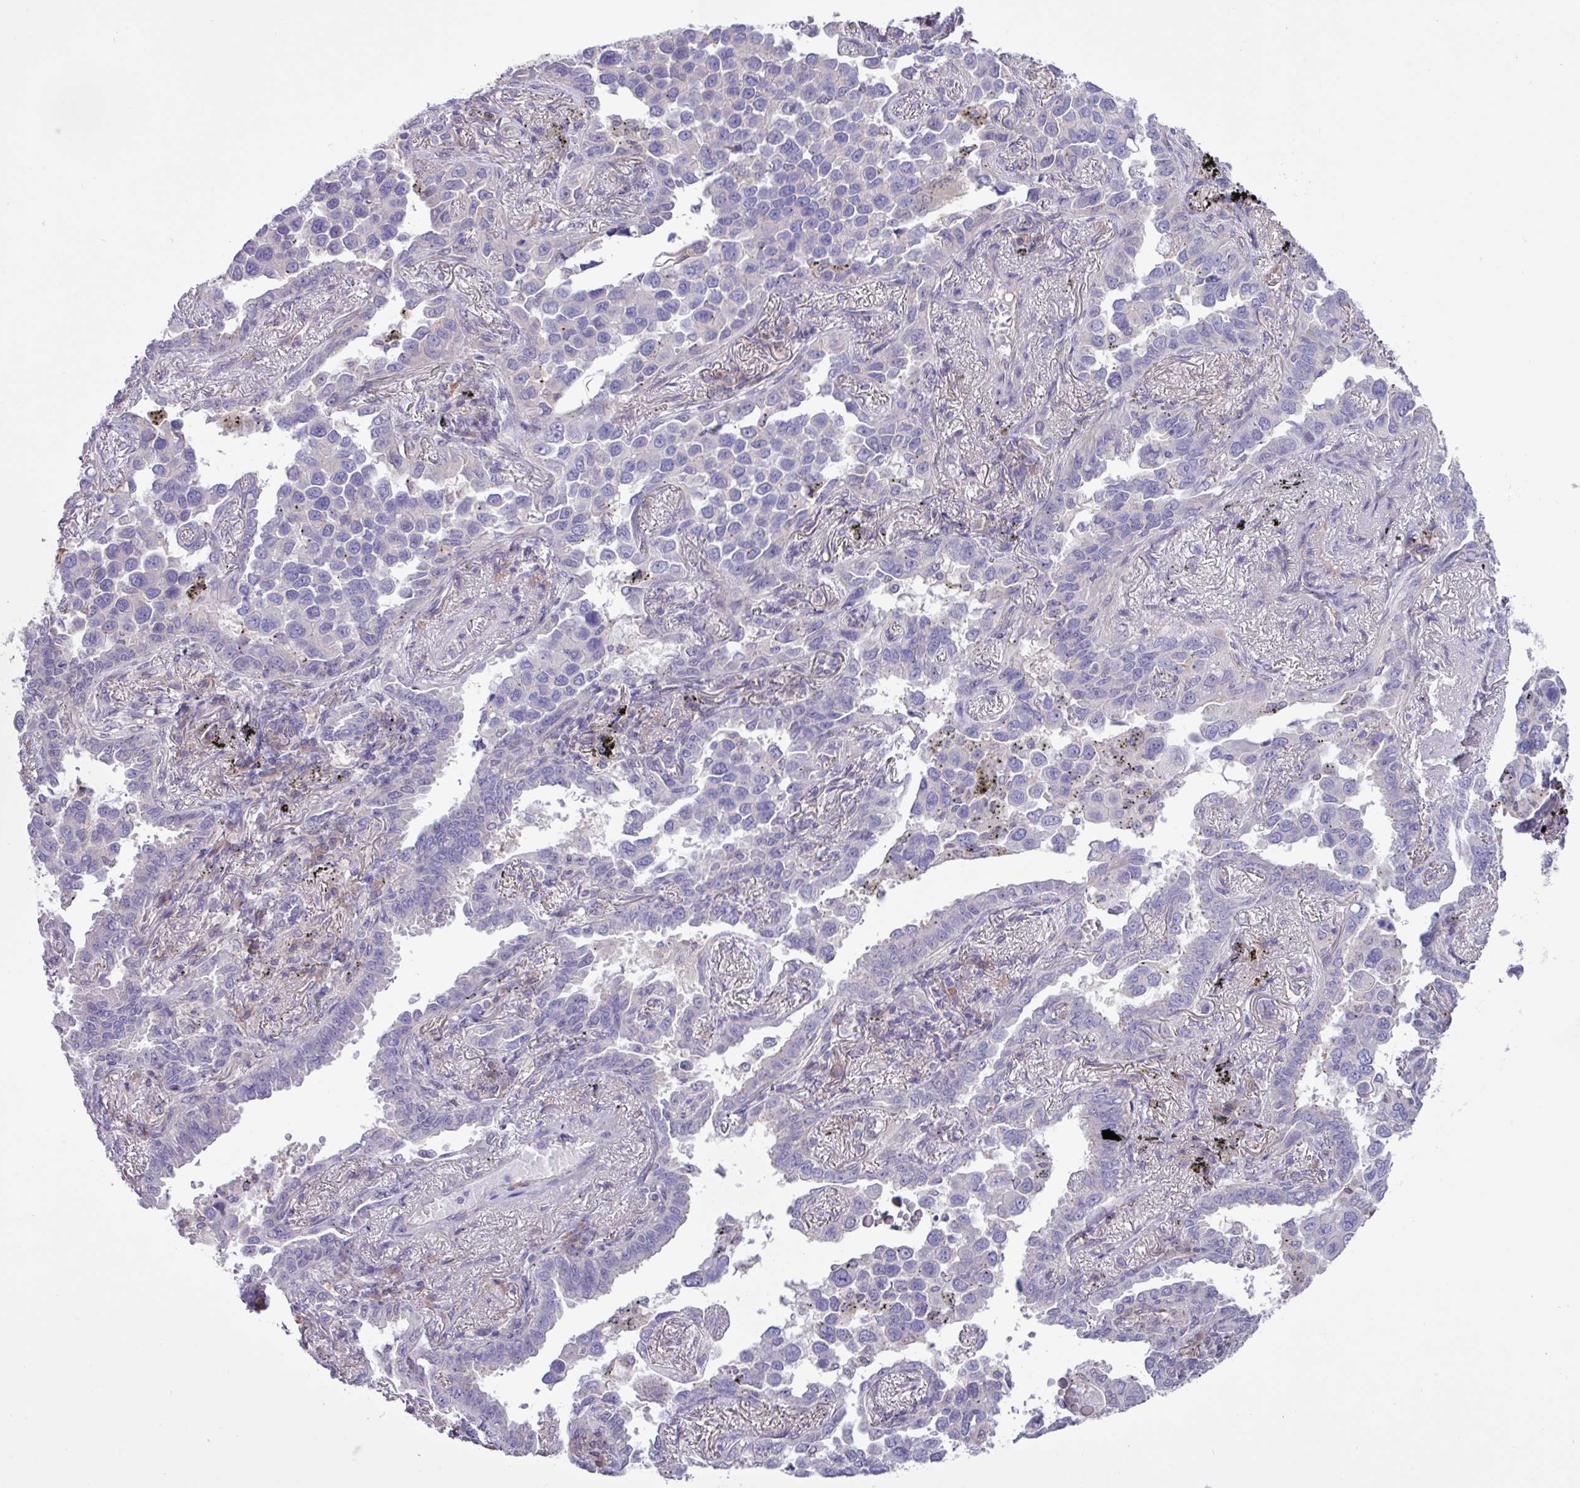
{"staining": {"intensity": "negative", "quantity": "none", "location": "none"}, "tissue": "lung cancer", "cell_type": "Tumor cells", "image_type": "cancer", "snomed": [{"axis": "morphology", "description": "Adenocarcinoma, NOS"}, {"axis": "topography", "description": "Lung"}], "caption": "A histopathology image of human lung cancer (adenocarcinoma) is negative for staining in tumor cells. Nuclei are stained in blue.", "gene": "SPINK8", "patient": {"sex": "male", "age": 67}}